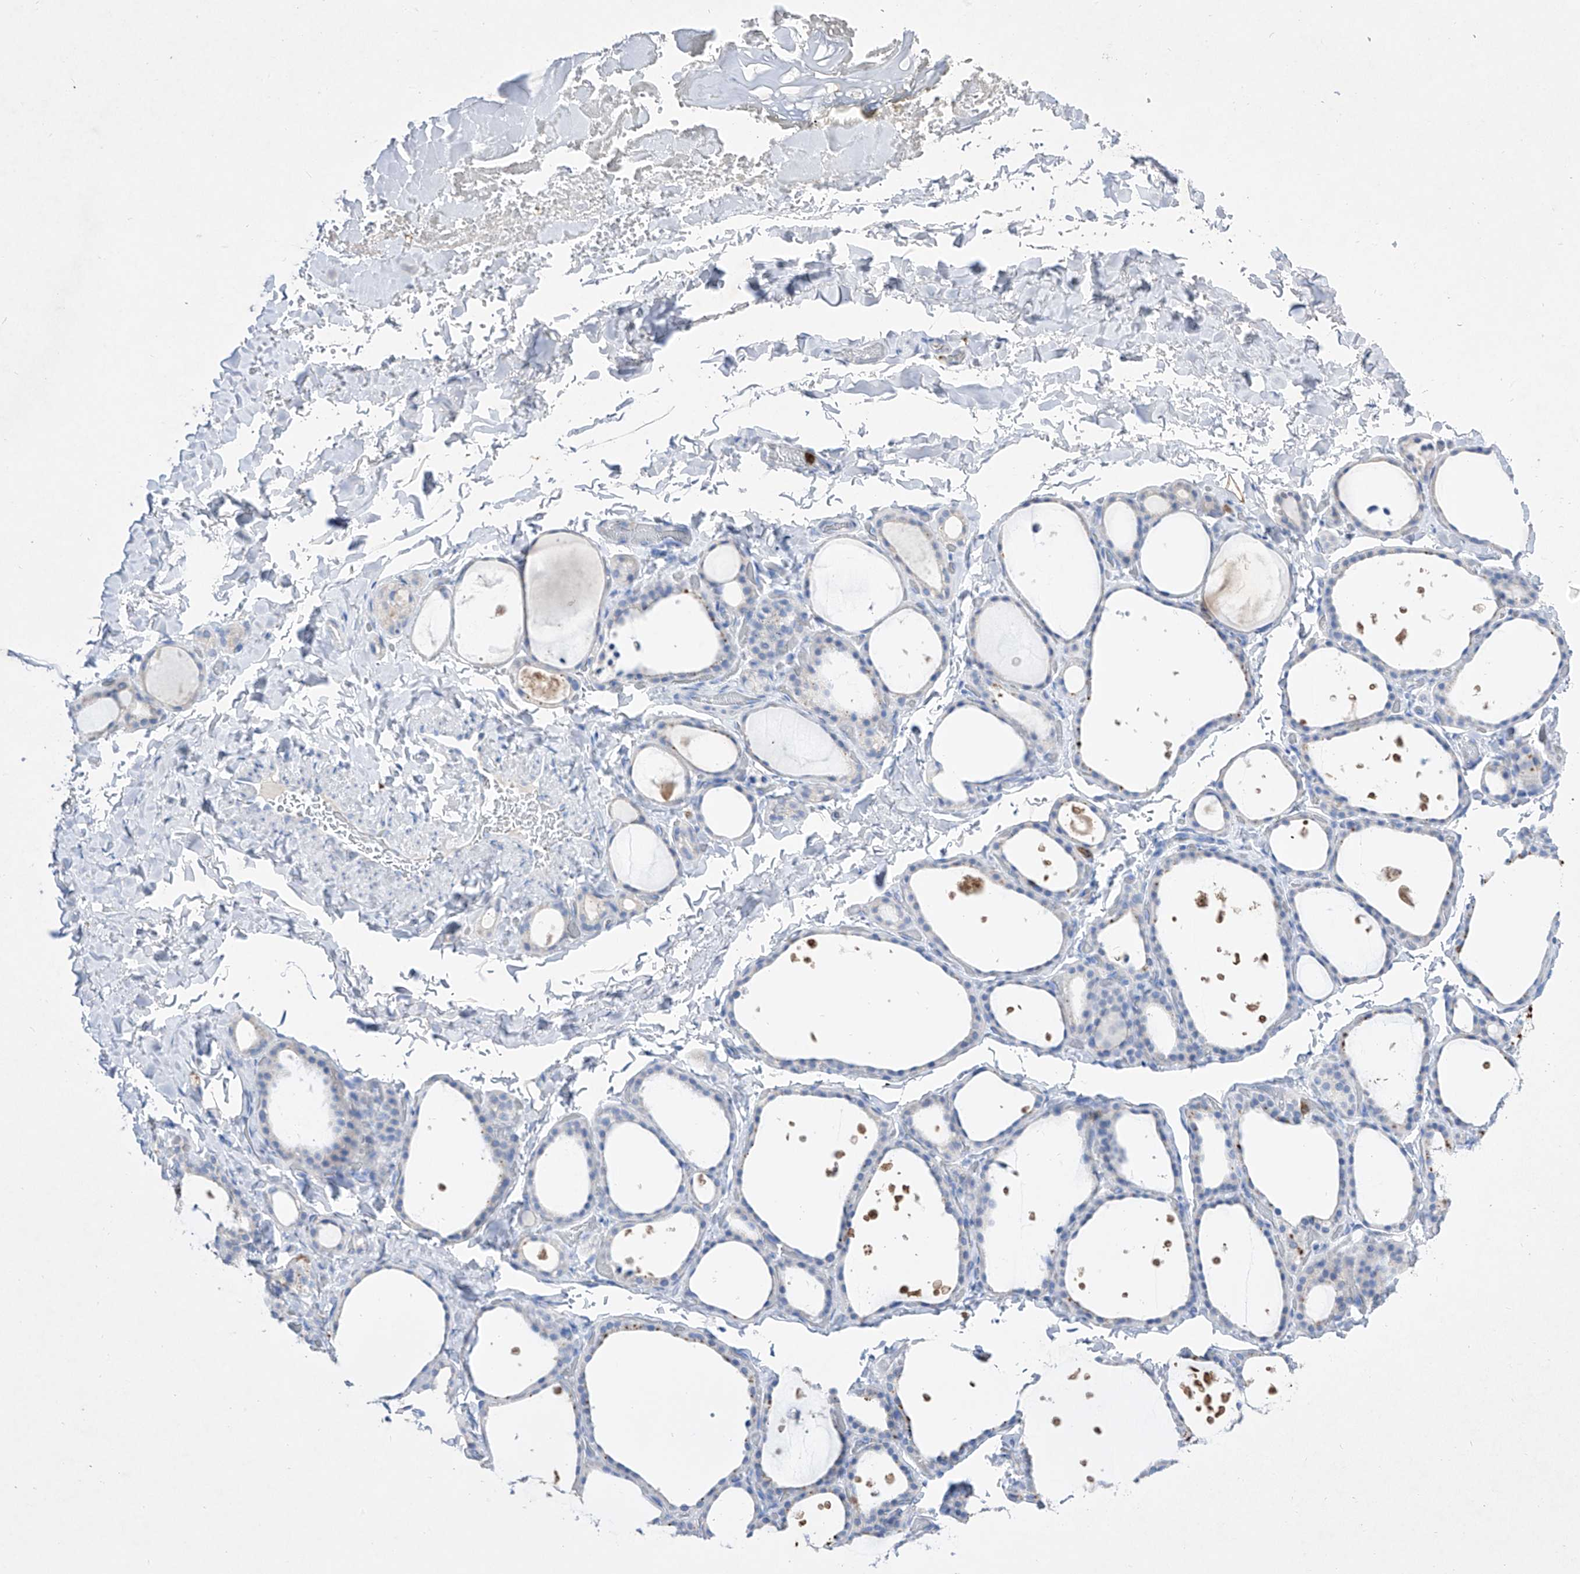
{"staining": {"intensity": "negative", "quantity": "none", "location": "none"}, "tissue": "thyroid gland", "cell_type": "Glandular cells", "image_type": "normal", "snomed": [{"axis": "morphology", "description": "Normal tissue, NOS"}, {"axis": "topography", "description": "Thyroid gland"}], "caption": "The immunohistochemistry histopathology image has no significant expression in glandular cells of thyroid gland. (DAB (3,3'-diaminobenzidine) IHC visualized using brightfield microscopy, high magnification).", "gene": "TM7SF2", "patient": {"sex": "female", "age": 44}}